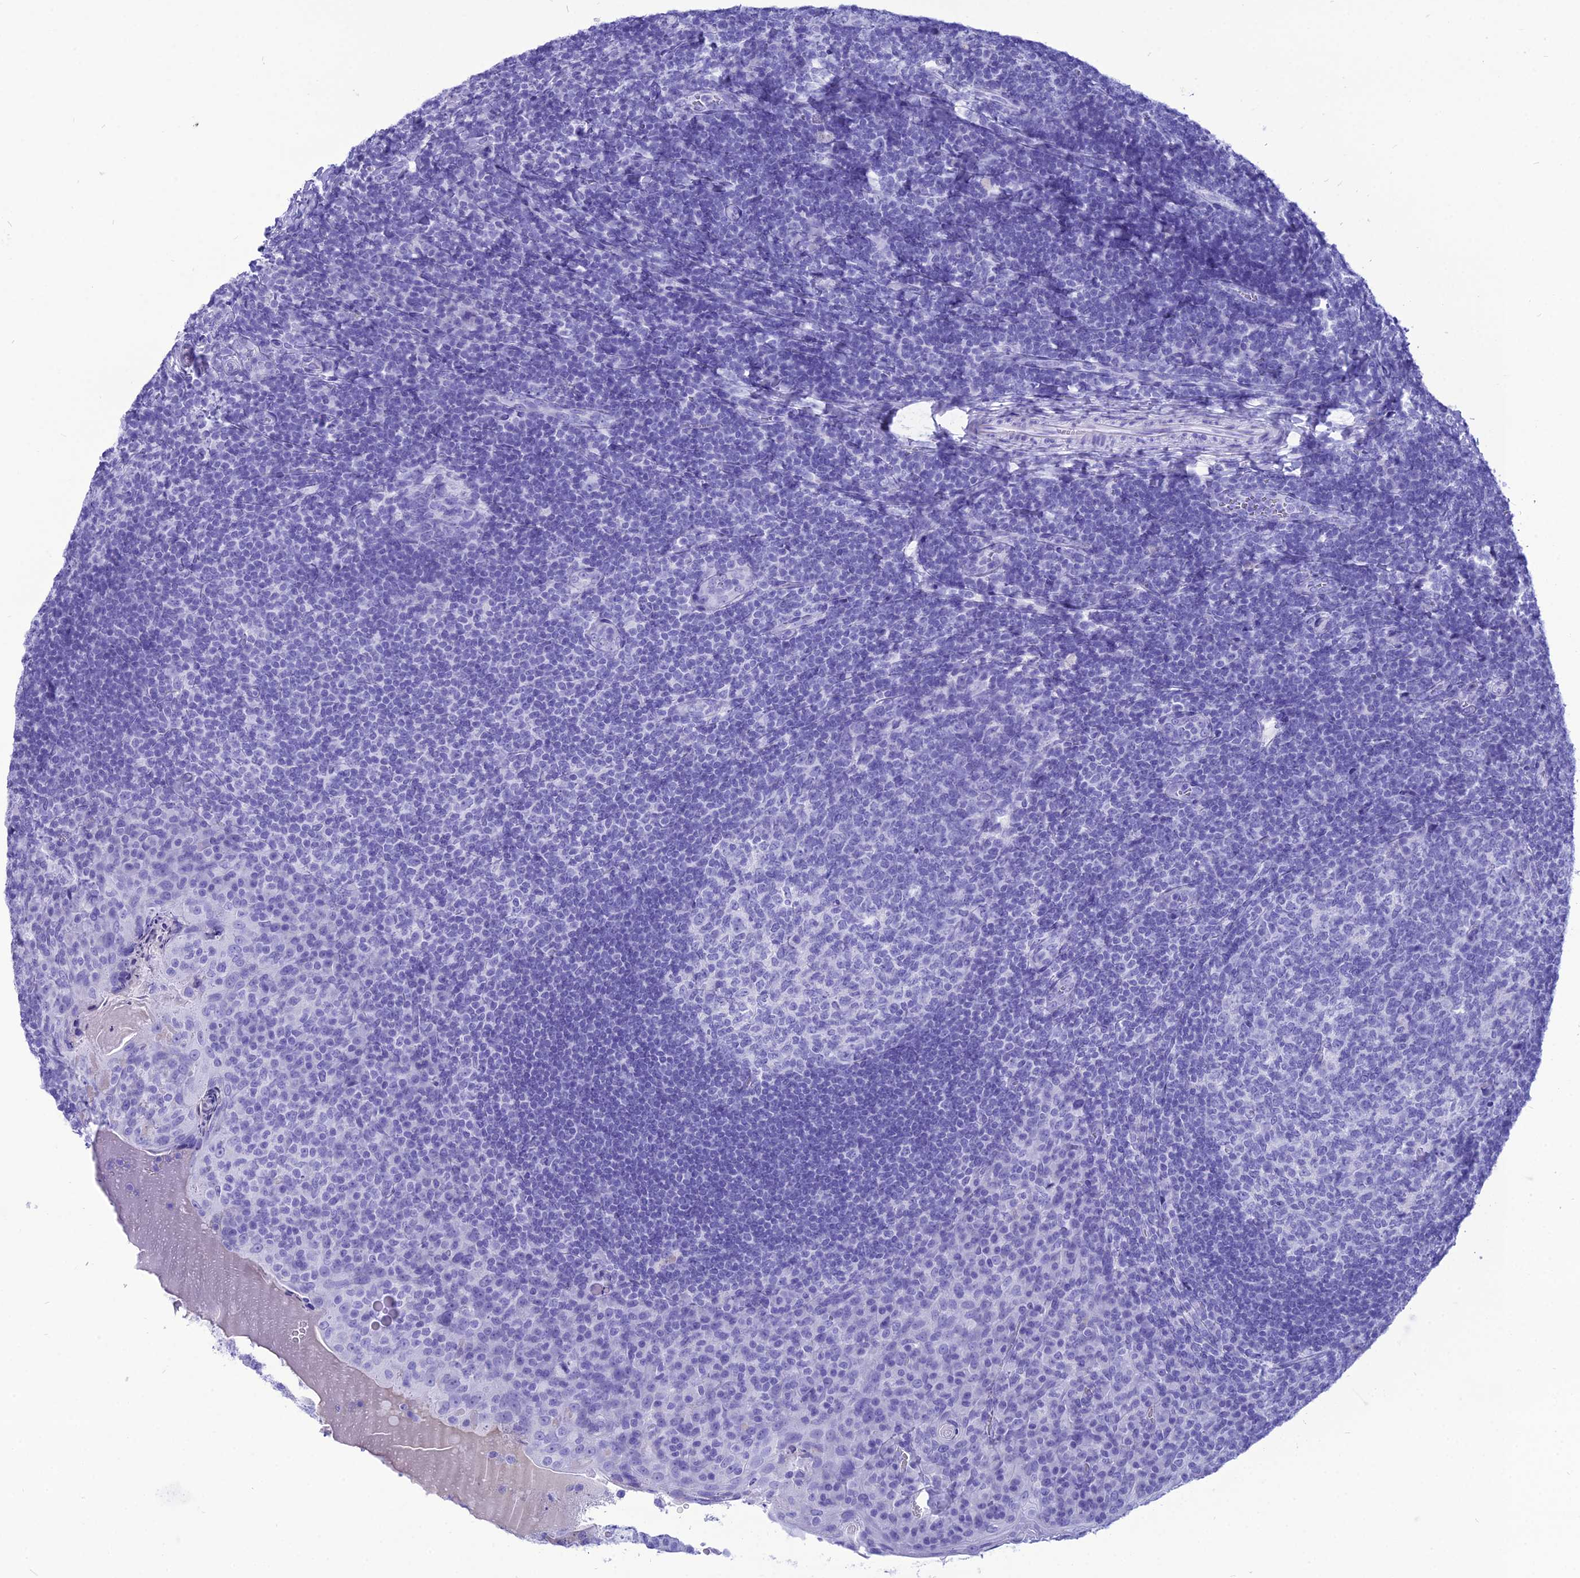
{"staining": {"intensity": "negative", "quantity": "none", "location": "none"}, "tissue": "tonsil", "cell_type": "Germinal center cells", "image_type": "normal", "snomed": [{"axis": "morphology", "description": "Normal tissue, NOS"}, {"axis": "topography", "description": "Tonsil"}], "caption": "This is an immunohistochemistry (IHC) photomicrograph of unremarkable human tonsil. There is no positivity in germinal center cells.", "gene": "PNMA5", "patient": {"sex": "male", "age": 17}}